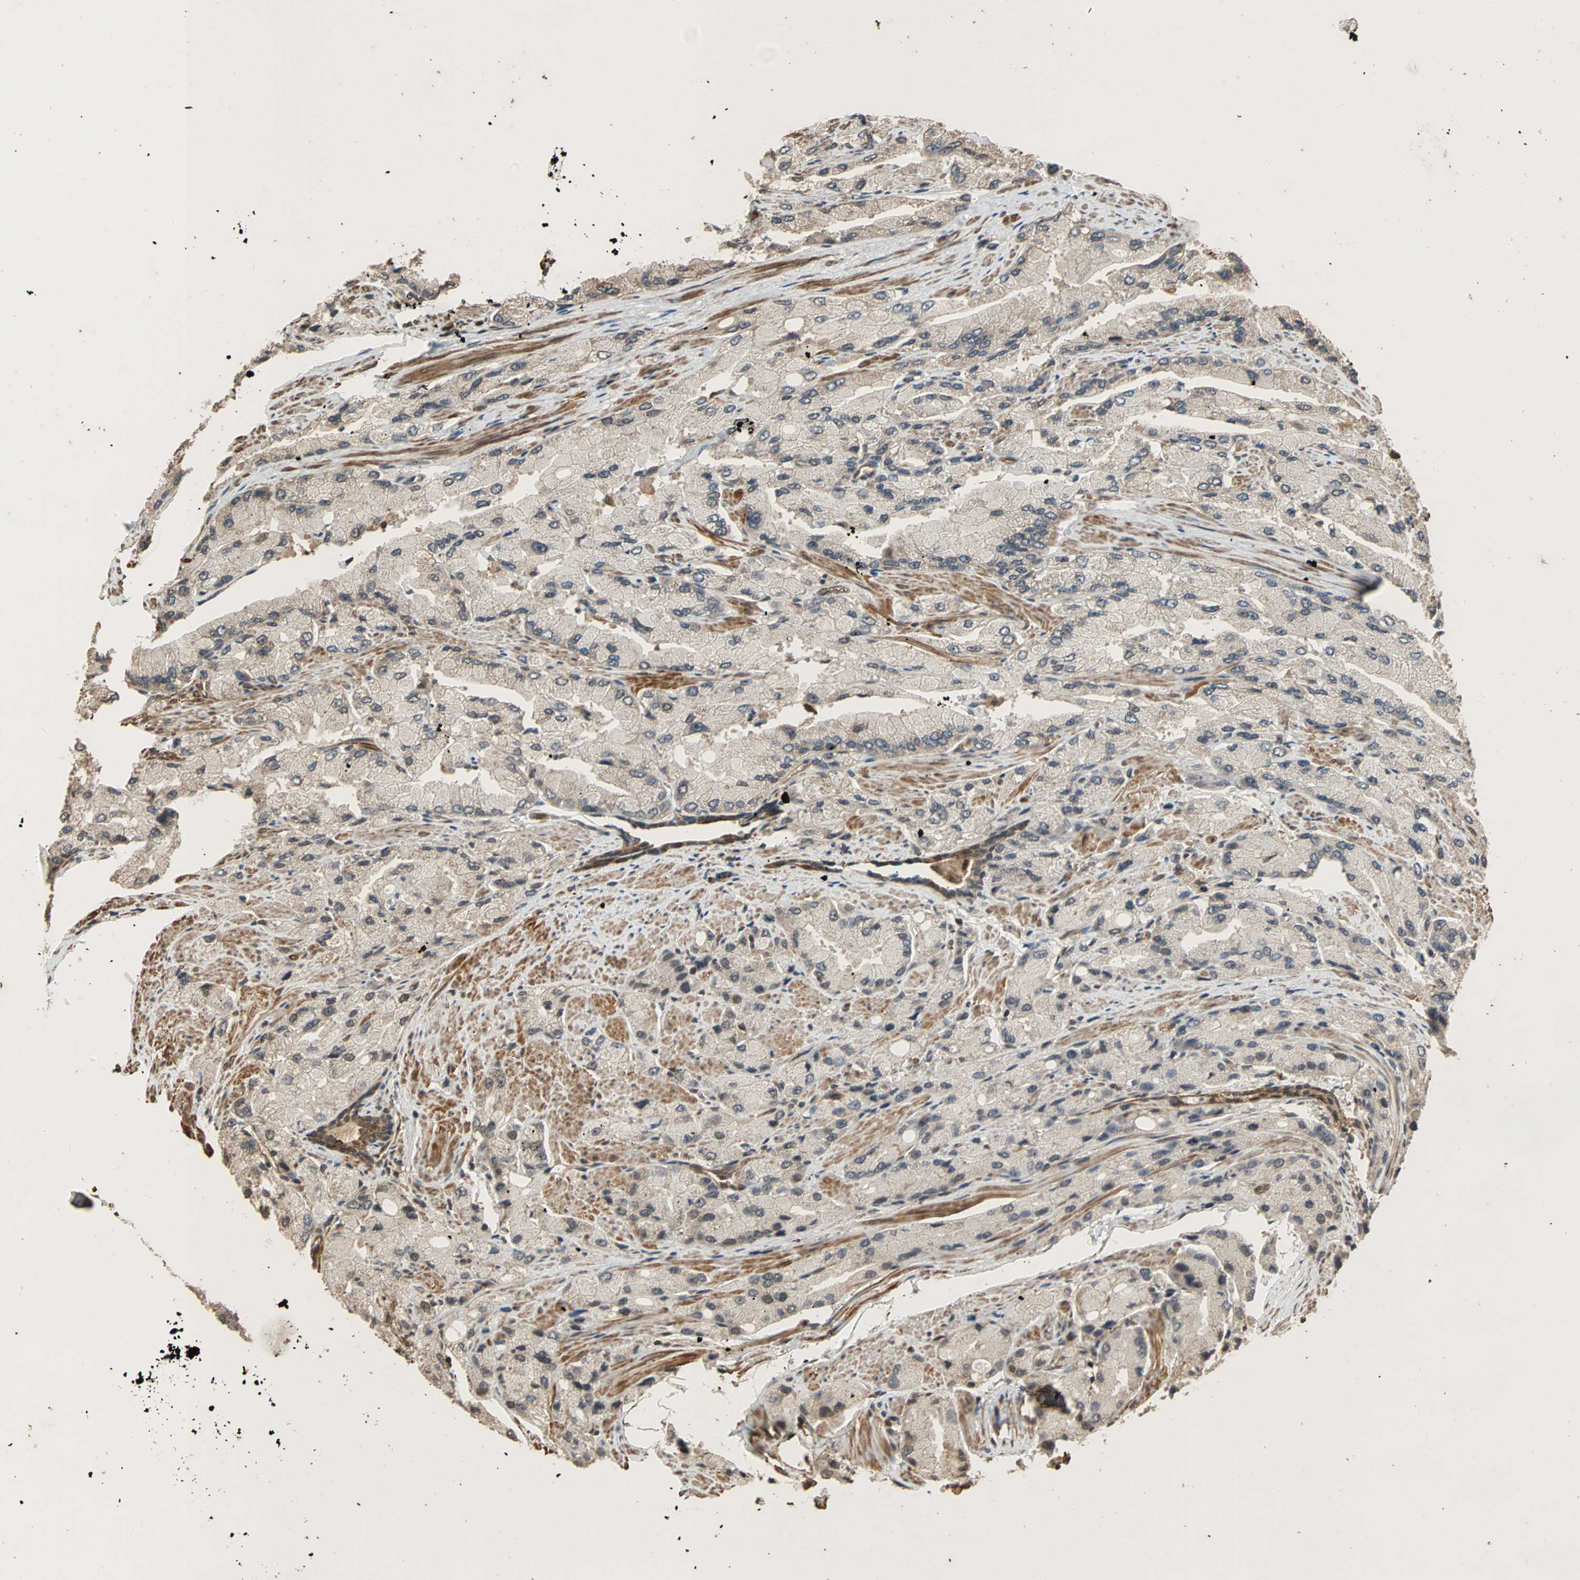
{"staining": {"intensity": "negative", "quantity": "none", "location": "none"}, "tissue": "prostate cancer", "cell_type": "Tumor cells", "image_type": "cancer", "snomed": [{"axis": "morphology", "description": "Adenocarcinoma, High grade"}, {"axis": "topography", "description": "Prostate"}], "caption": "Tumor cells are negative for protein expression in human prostate adenocarcinoma (high-grade). (Stains: DAB (3,3'-diaminobenzidine) immunohistochemistry (IHC) with hematoxylin counter stain, Microscopy: brightfield microscopy at high magnification).", "gene": "CDC5L", "patient": {"sex": "male", "age": 58}}